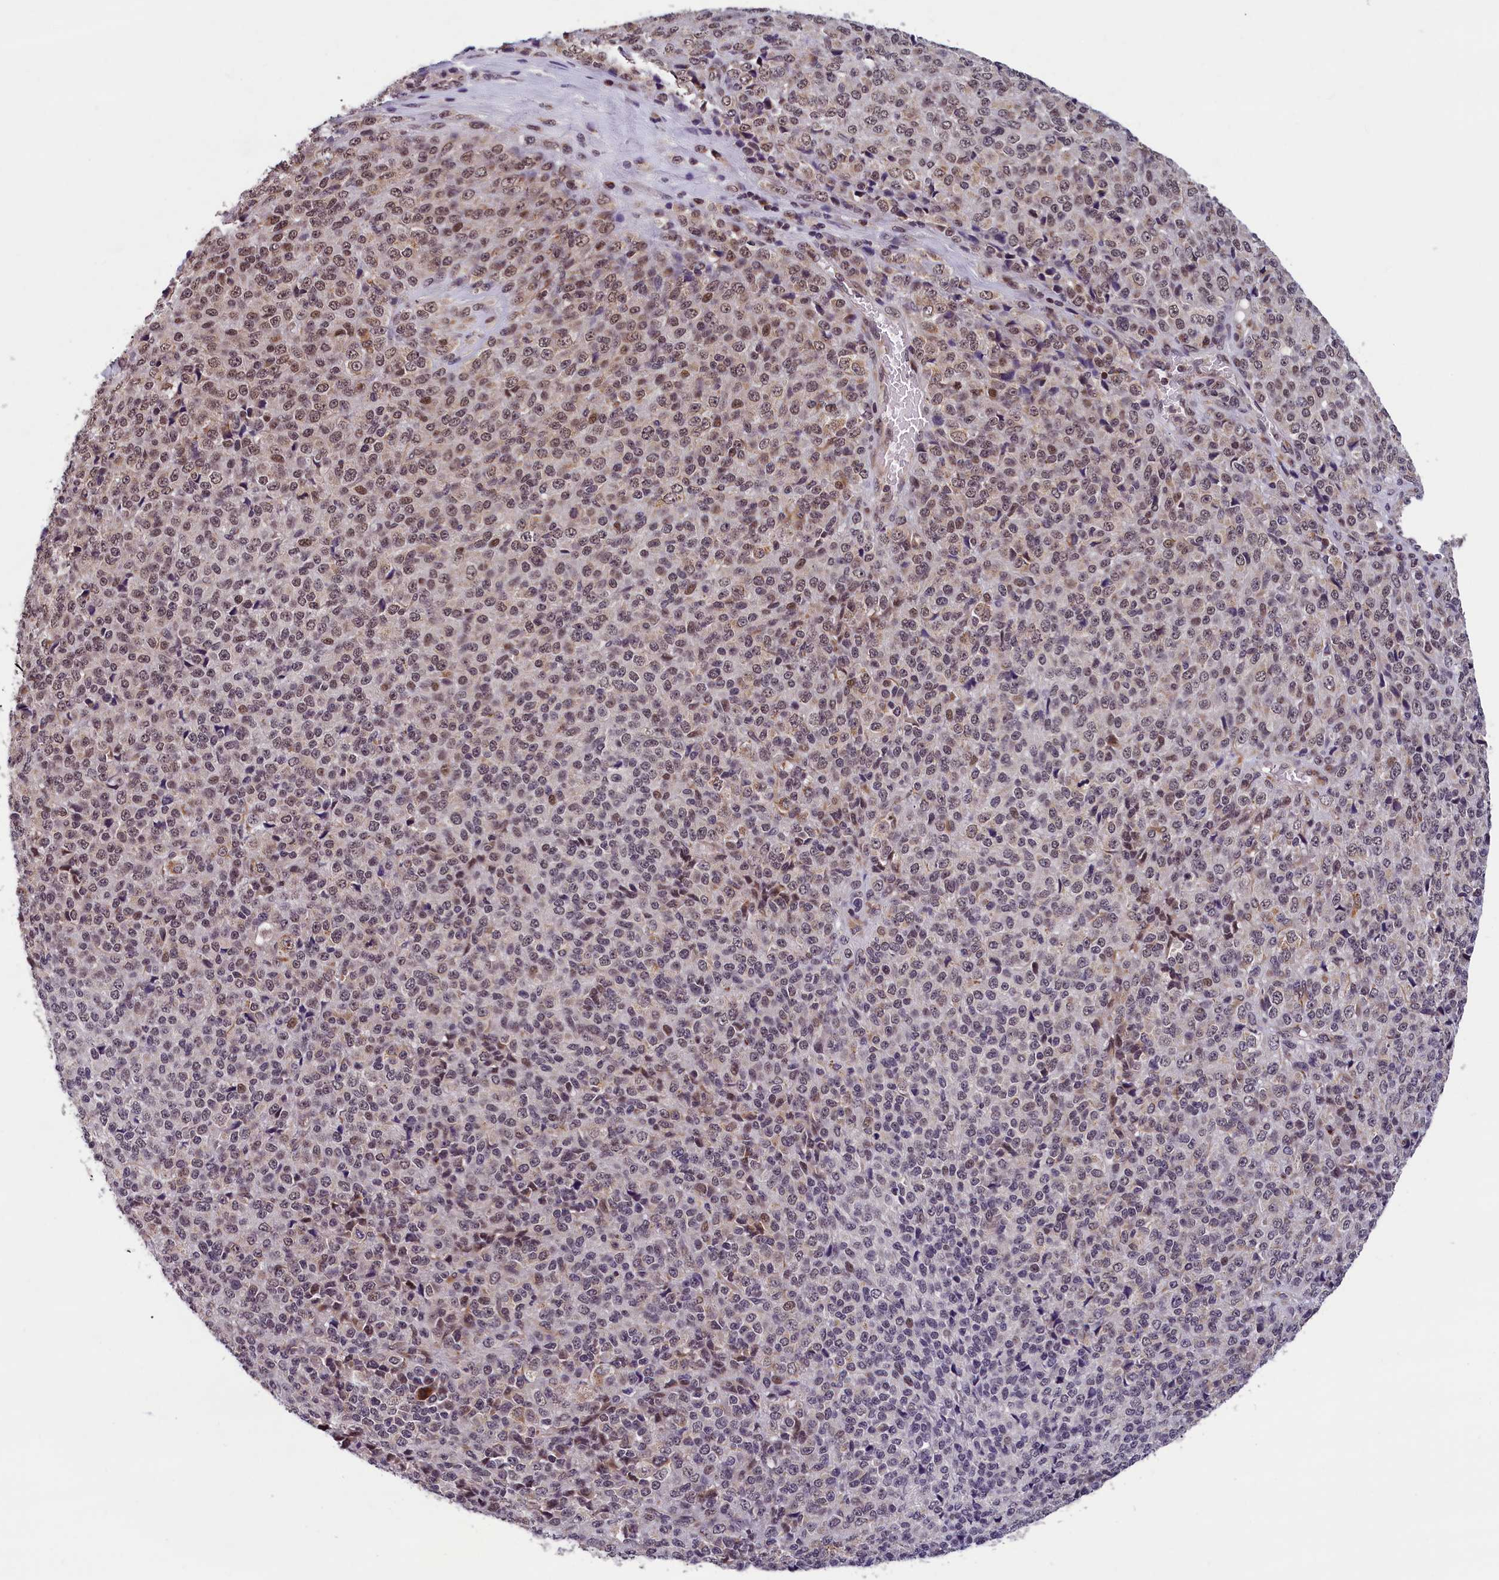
{"staining": {"intensity": "moderate", "quantity": "25%-75%", "location": "nuclear"}, "tissue": "melanoma", "cell_type": "Tumor cells", "image_type": "cancer", "snomed": [{"axis": "morphology", "description": "Malignant melanoma, Metastatic site"}, {"axis": "topography", "description": "Brain"}], "caption": "Immunohistochemical staining of human malignant melanoma (metastatic site) shows medium levels of moderate nuclear expression in approximately 25%-75% of tumor cells.", "gene": "KCNK6", "patient": {"sex": "female", "age": 56}}